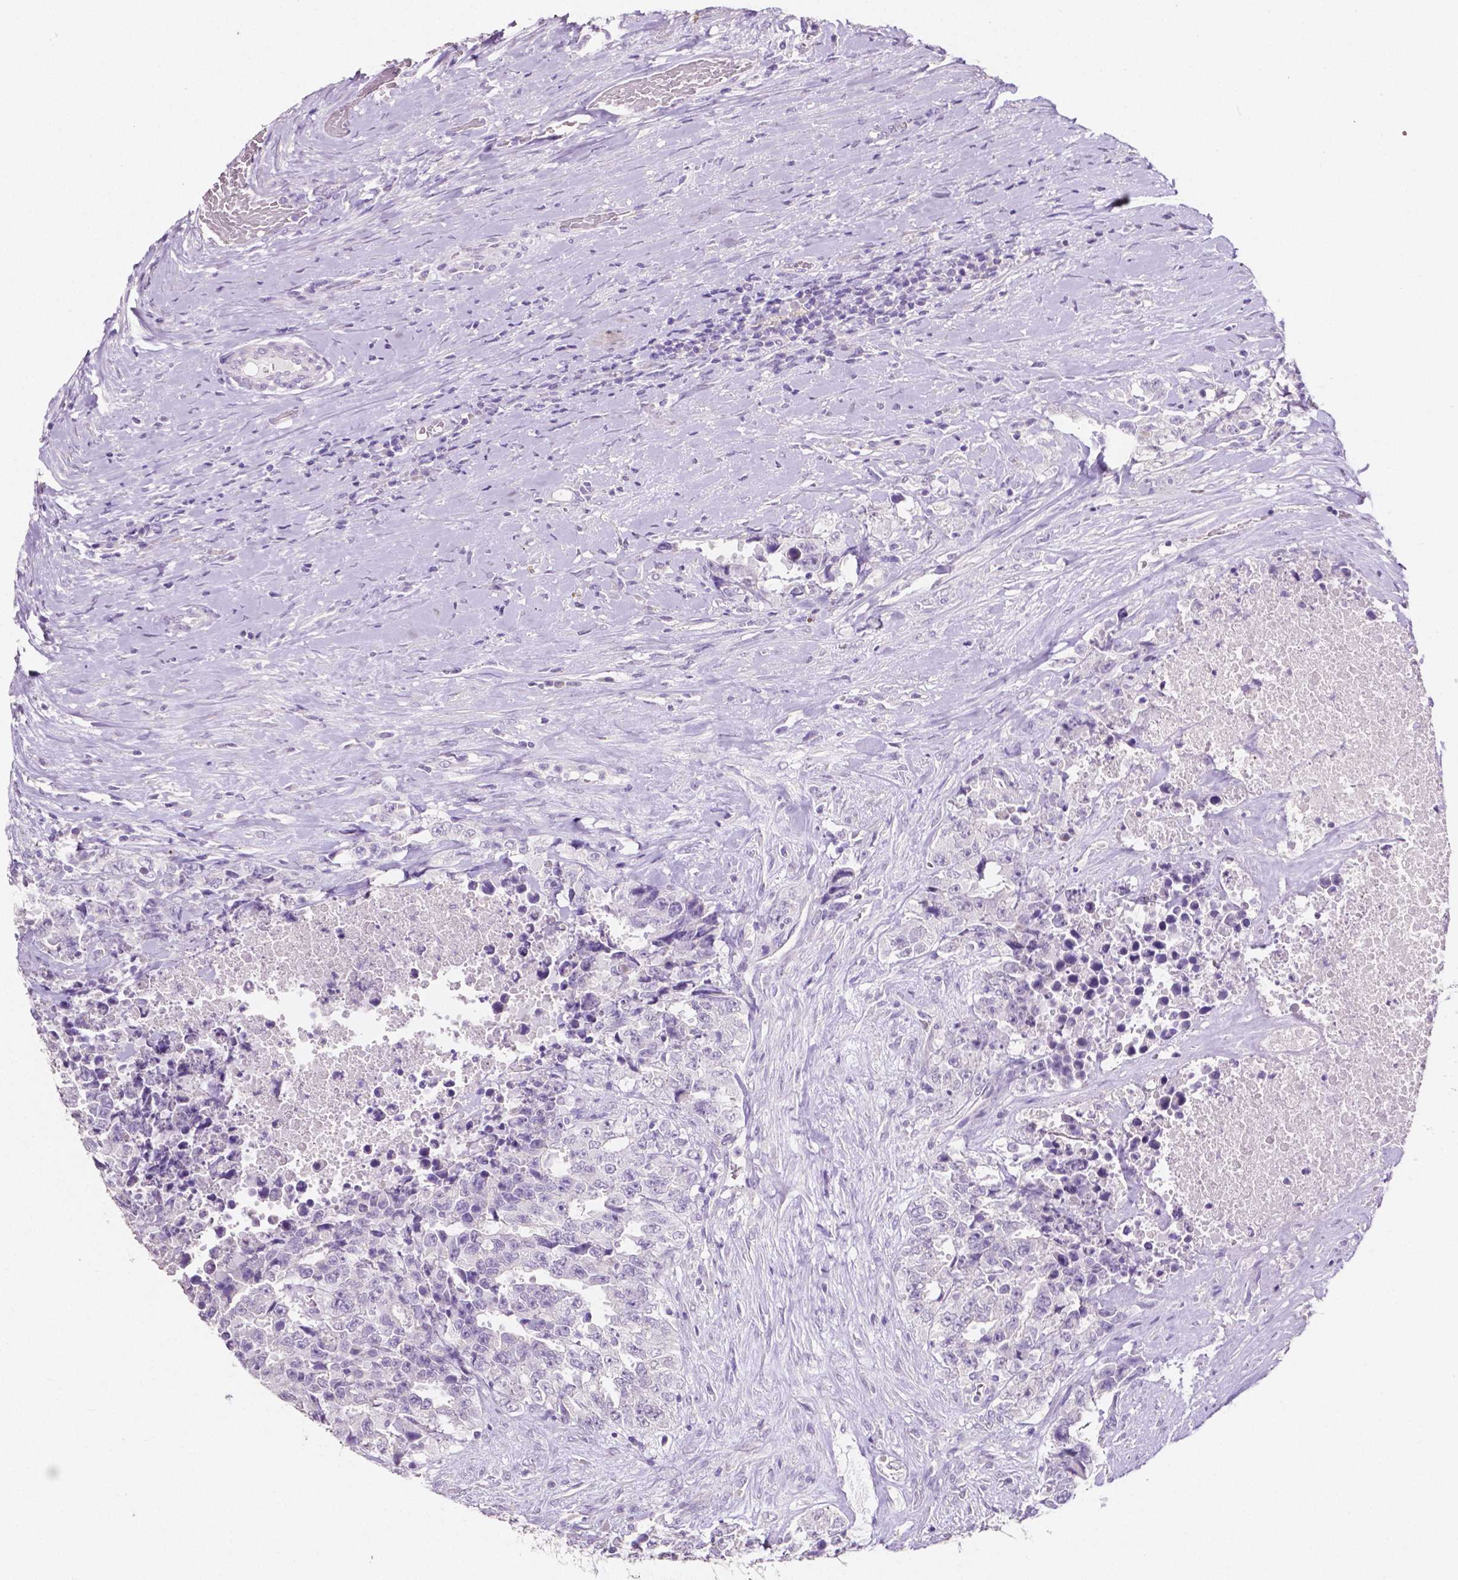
{"staining": {"intensity": "negative", "quantity": "none", "location": "none"}, "tissue": "testis cancer", "cell_type": "Tumor cells", "image_type": "cancer", "snomed": [{"axis": "morphology", "description": "Carcinoma, Embryonal, NOS"}, {"axis": "topography", "description": "Testis"}], "caption": "Image shows no protein staining in tumor cells of testis cancer tissue.", "gene": "SLC22A2", "patient": {"sex": "male", "age": 24}}